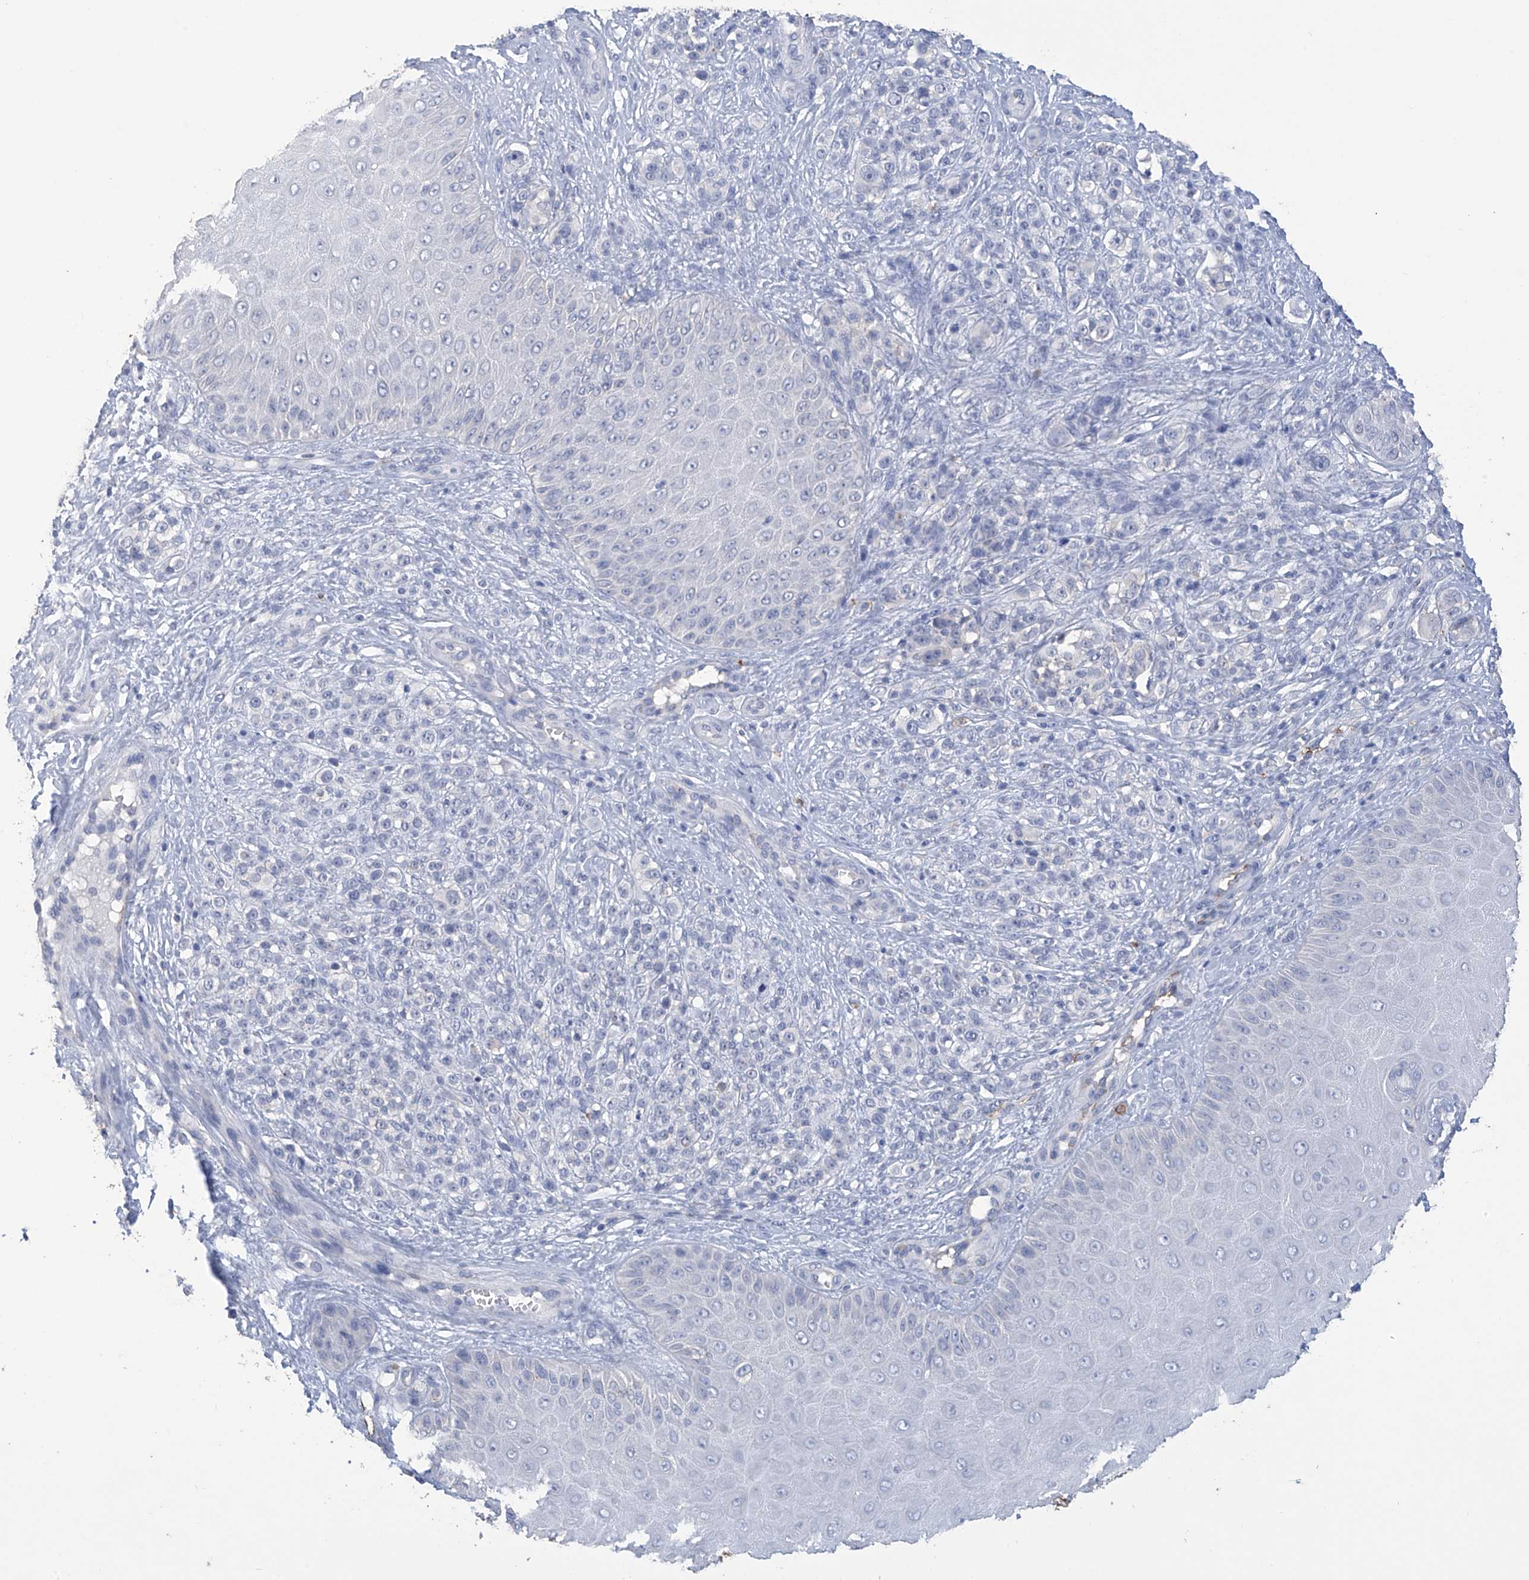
{"staining": {"intensity": "negative", "quantity": "none", "location": "none"}, "tissue": "melanoma", "cell_type": "Tumor cells", "image_type": "cancer", "snomed": [{"axis": "morphology", "description": "Malignant melanoma, NOS"}, {"axis": "topography", "description": "Skin"}], "caption": "A micrograph of malignant melanoma stained for a protein reveals no brown staining in tumor cells.", "gene": "OGT", "patient": {"sex": "female", "age": 55}}